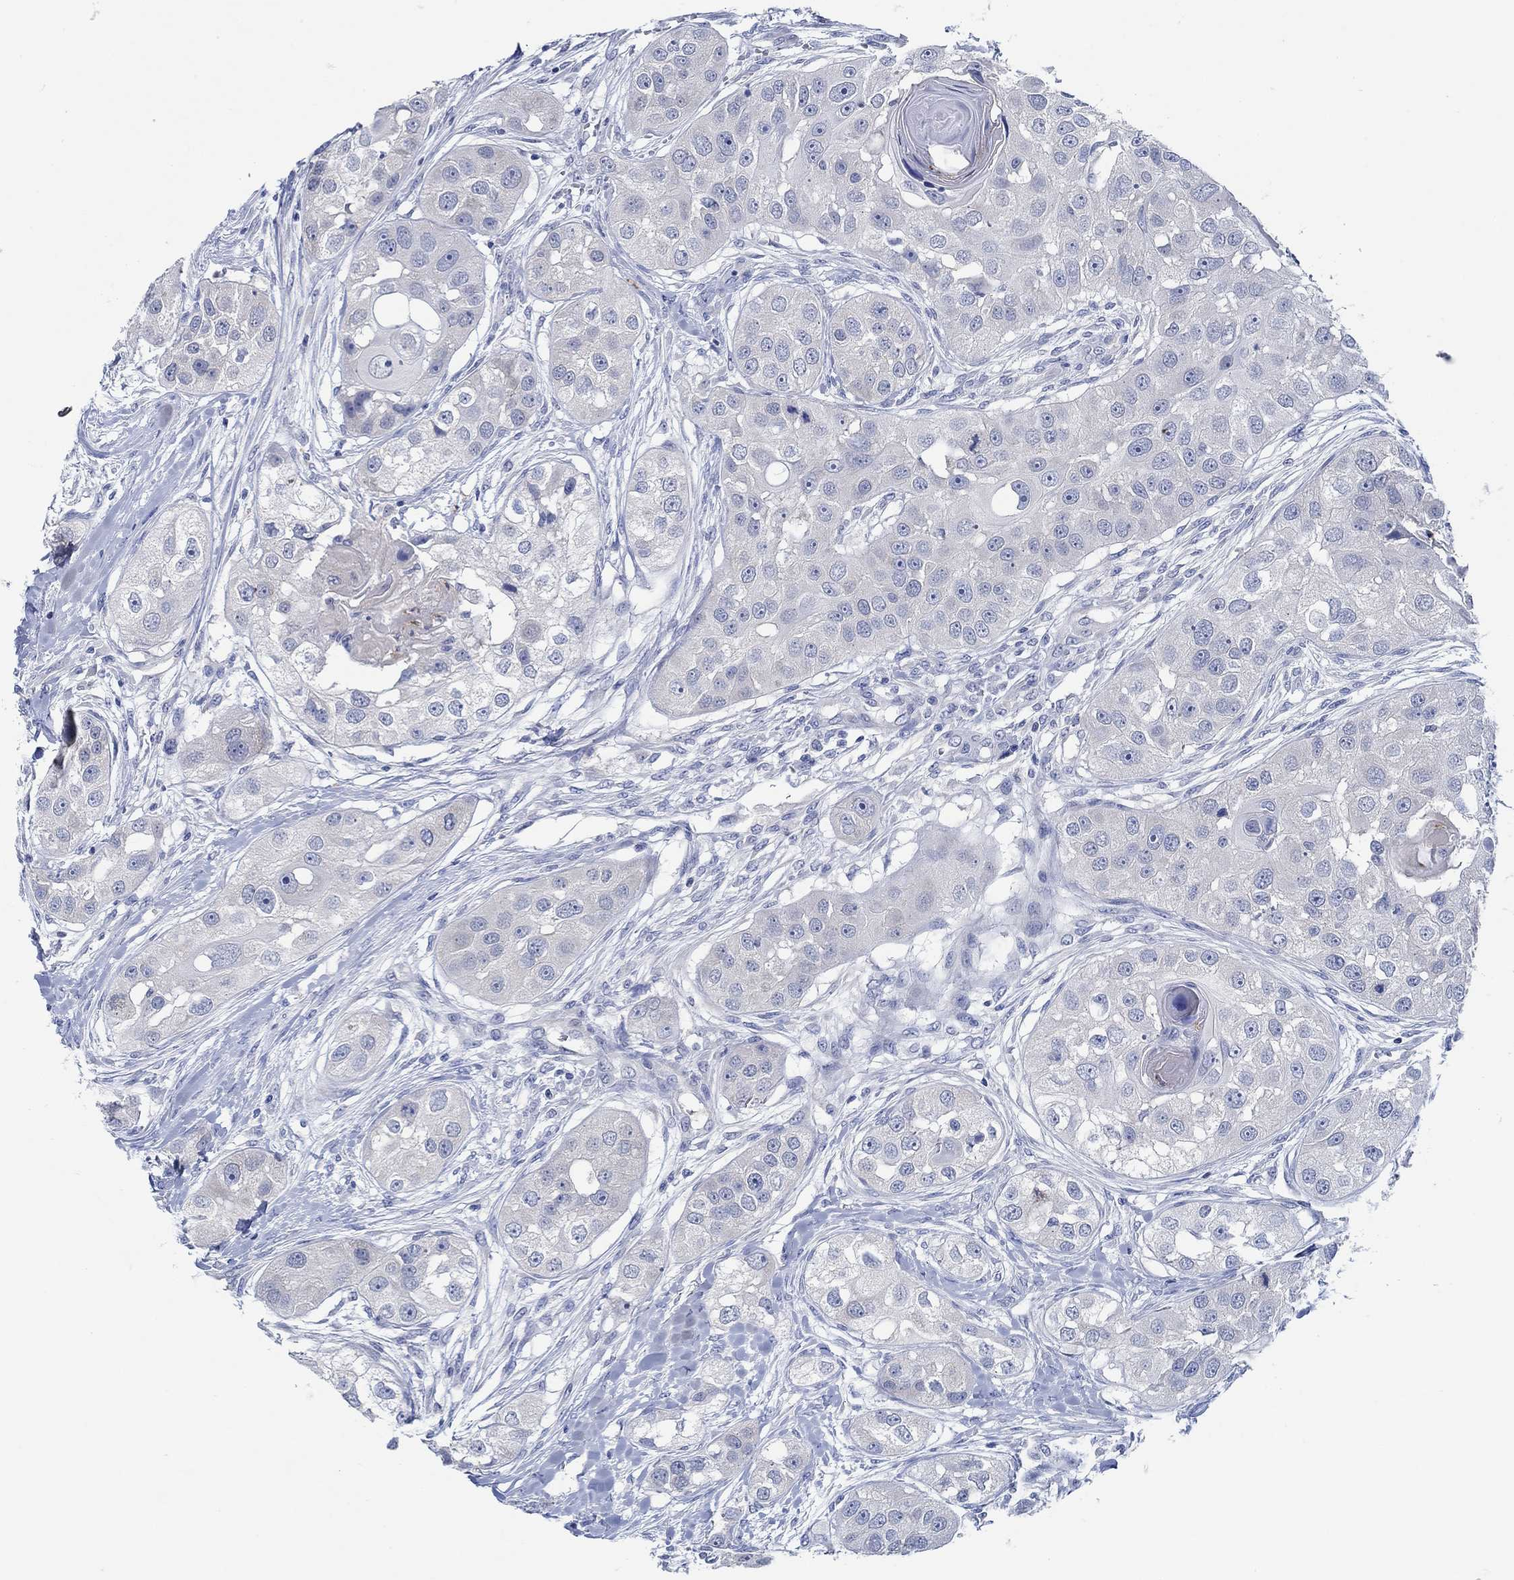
{"staining": {"intensity": "negative", "quantity": "none", "location": "none"}, "tissue": "head and neck cancer", "cell_type": "Tumor cells", "image_type": "cancer", "snomed": [{"axis": "morphology", "description": "Normal tissue, NOS"}, {"axis": "morphology", "description": "Squamous cell carcinoma, NOS"}, {"axis": "topography", "description": "Skeletal muscle"}, {"axis": "topography", "description": "Head-Neck"}], "caption": "This photomicrograph is of head and neck cancer (squamous cell carcinoma) stained with immunohistochemistry (IHC) to label a protein in brown with the nuclei are counter-stained blue. There is no expression in tumor cells.", "gene": "ZNF671", "patient": {"sex": "male", "age": 51}}